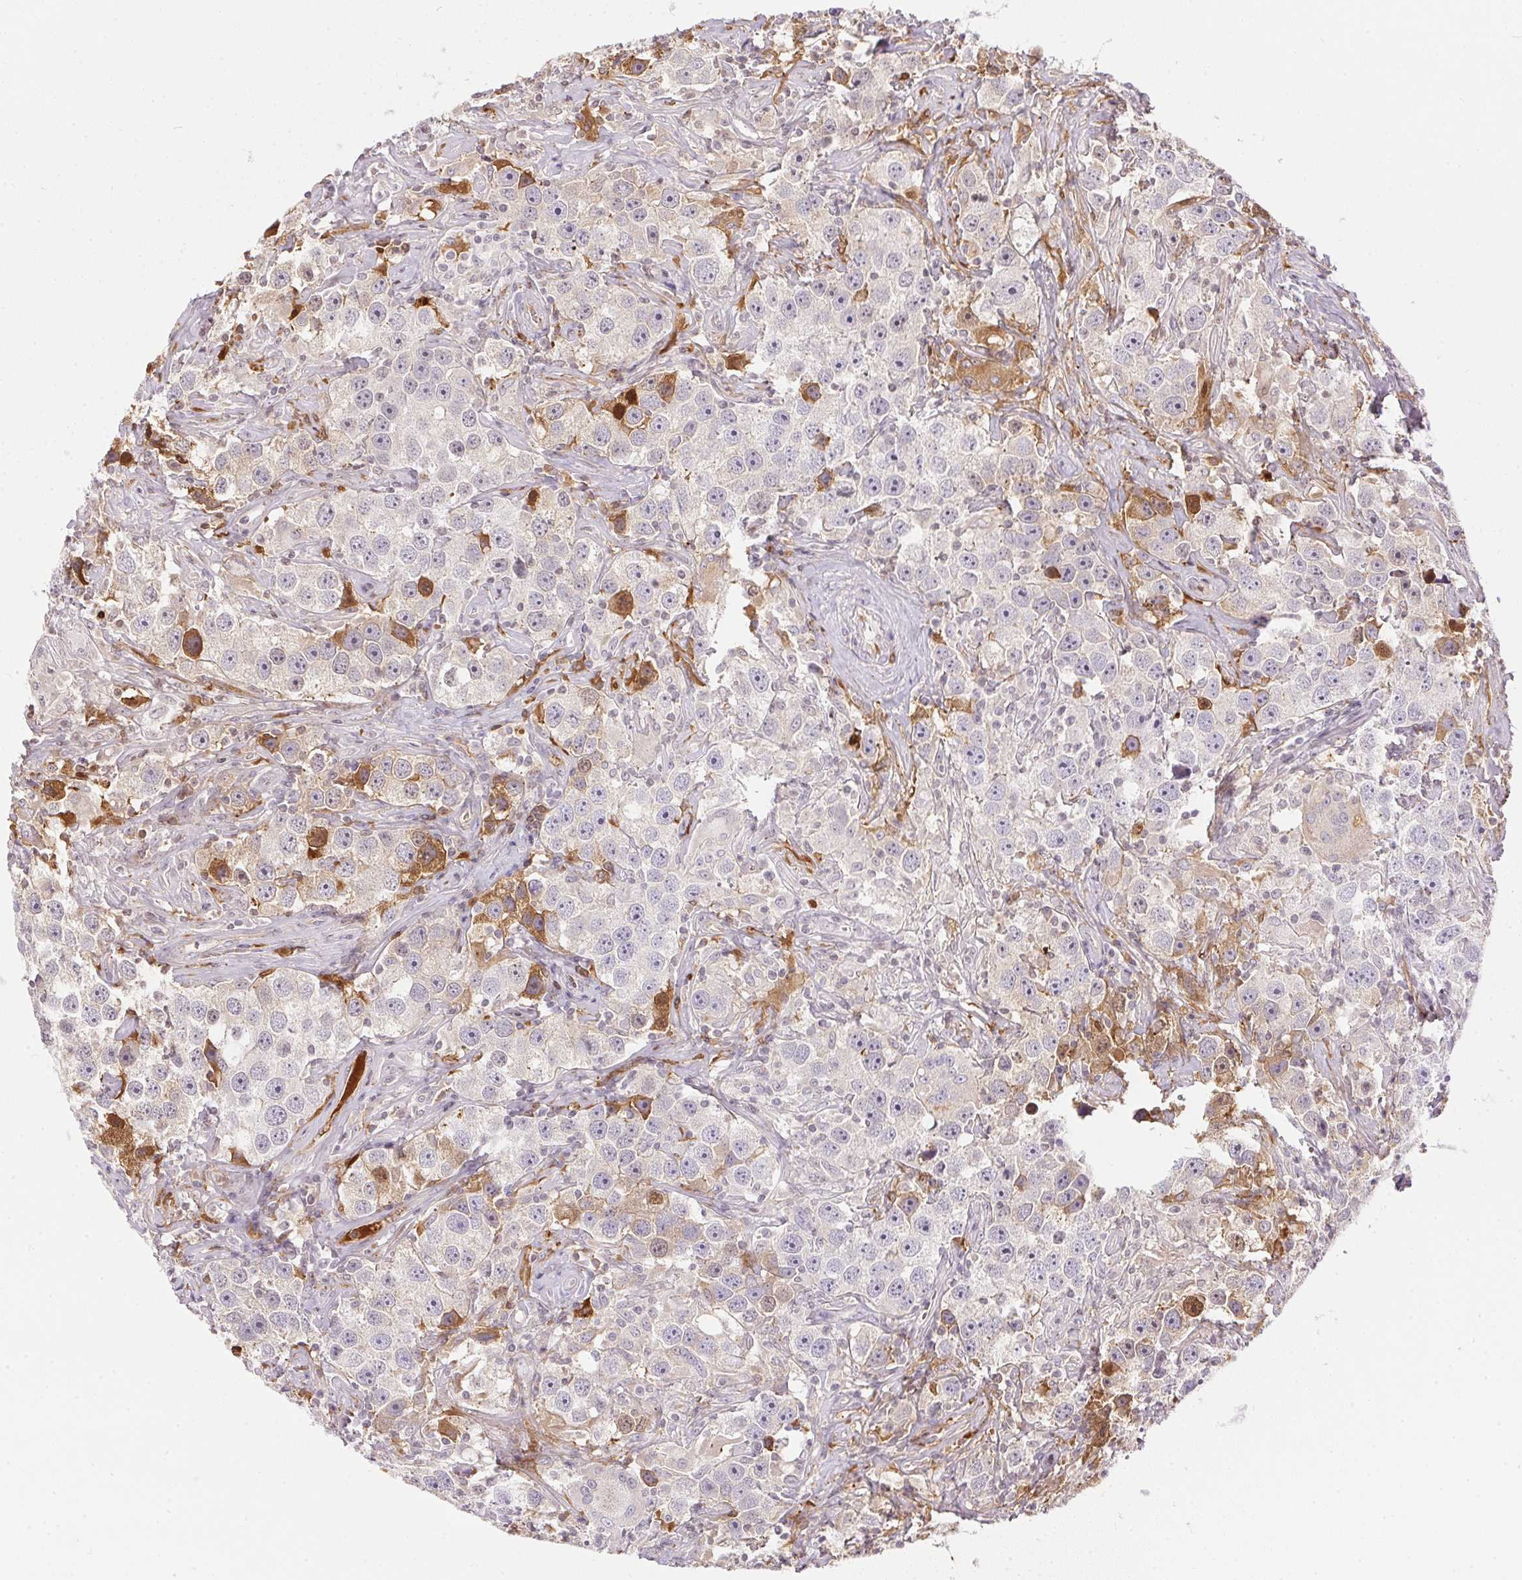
{"staining": {"intensity": "weak", "quantity": "<25%", "location": "nuclear"}, "tissue": "testis cancer", "cell_type": "Tumor cells", "image_type": "cancer", "snomed": [{"axis": "morphology", "description": "Seminoma, NOS"}, {"axis": "topography", "description": "Testis"}], "caption": "A photomicrograph of human seminoma (testis) is negative for staining in tumor cells.", "gene": "ORM1", "patient": {"sex": "male", "age": 49}}